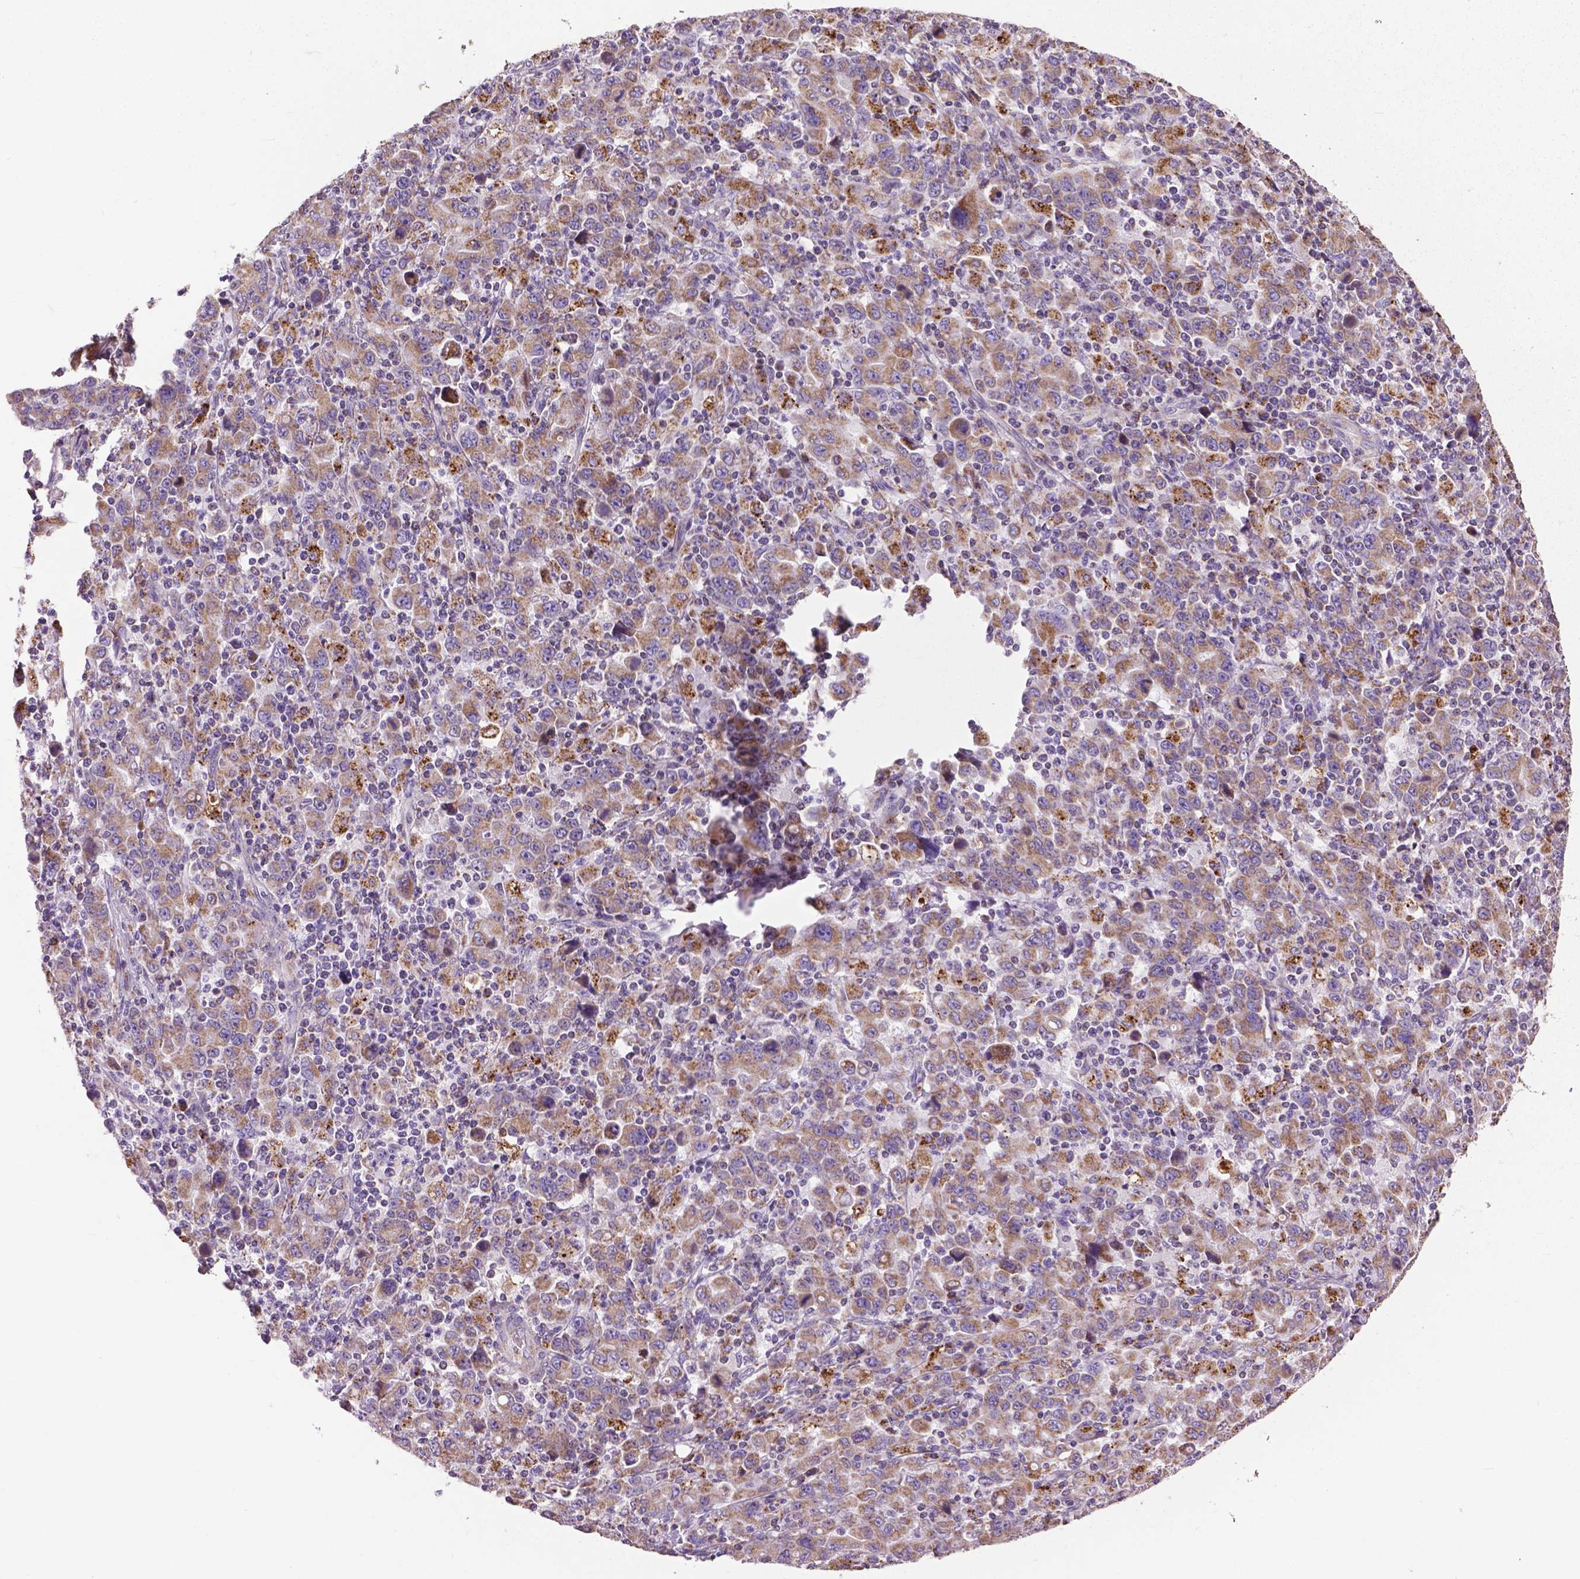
{"staining": {"intensity": "moderate", "quantity": ">75%", "location": "cytoplasmic/membranous"}, "tissue": "stomach cancer", "cell_type": "Tumor cells", "image_type": "cancer", "snomed": [{"axis": "morphology", "description": "Adenocarcinoma, NOS"}, {"axis": "topography", "description": "Stomach, upper"}], "caption": "This photomicrograph shows stomach adenocarcinoma stained with IHC to label a protein in brown. The cytoplasmic/membranous of tumor cells show moderate positivity for the protein. Nuclei are counter-stained blue.", "gene": "VDAC1", "patient": {"sex": "male", "age": 69}}